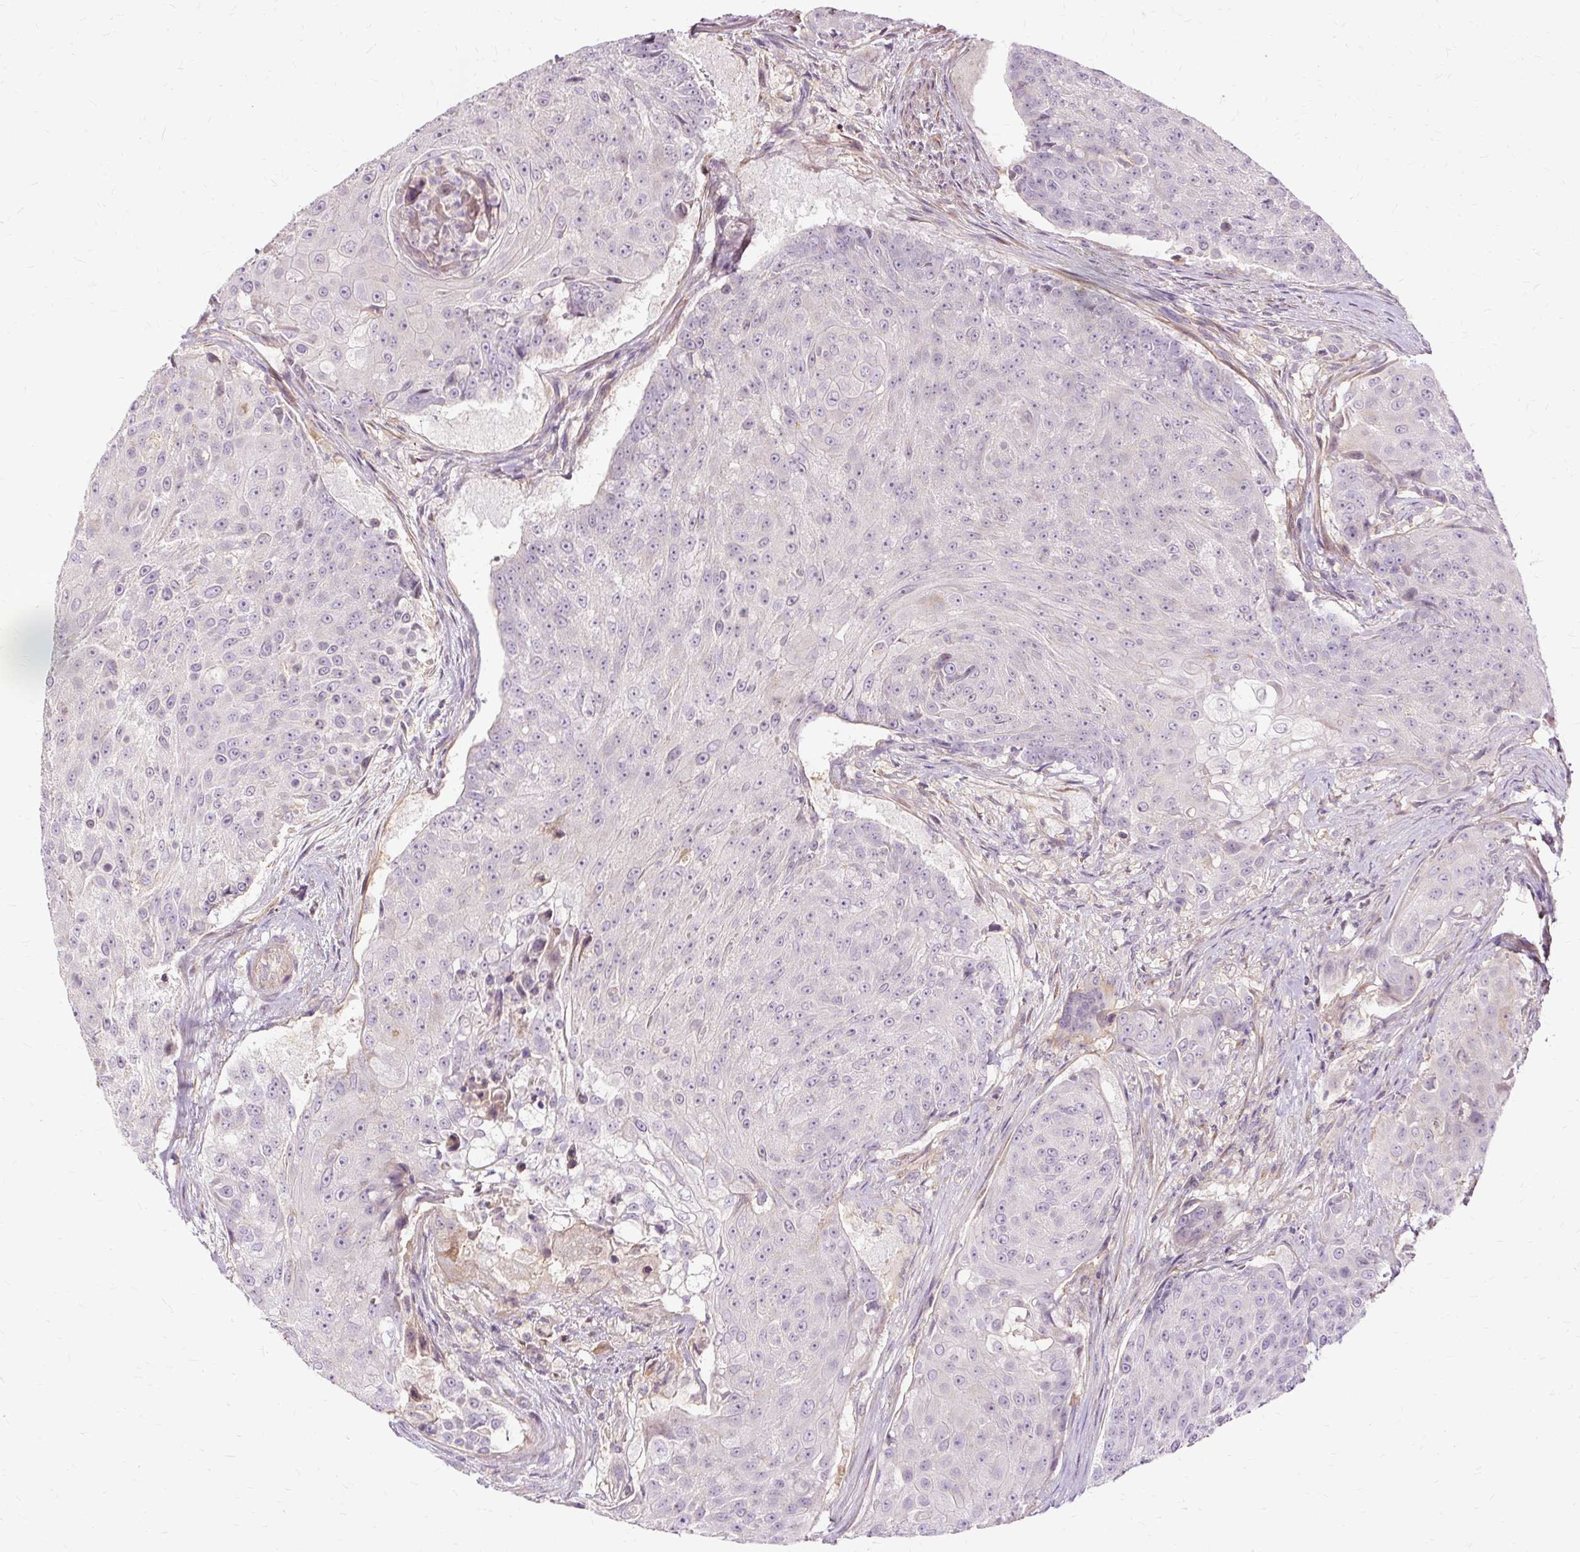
{"staining": {"intensity": "negative", "quantity": "none", "location": "none"}, "tissue": "urothelial cancer", "cell_type": "Tumor cells", "image_type": "cancer", "snomed": [{"axis": "morphology", "description": "Urothelial carcinoma, High grade"}, {"axis": "topography", "description": "Urinary bladder"}], "caption": "Urothelial carcinoma (high-grade) was stained to show a protein in brown. There is no significant expression in tumor cells.", "gene": "TSPAN8", "patient": {"sex": "female", "age": 63}}